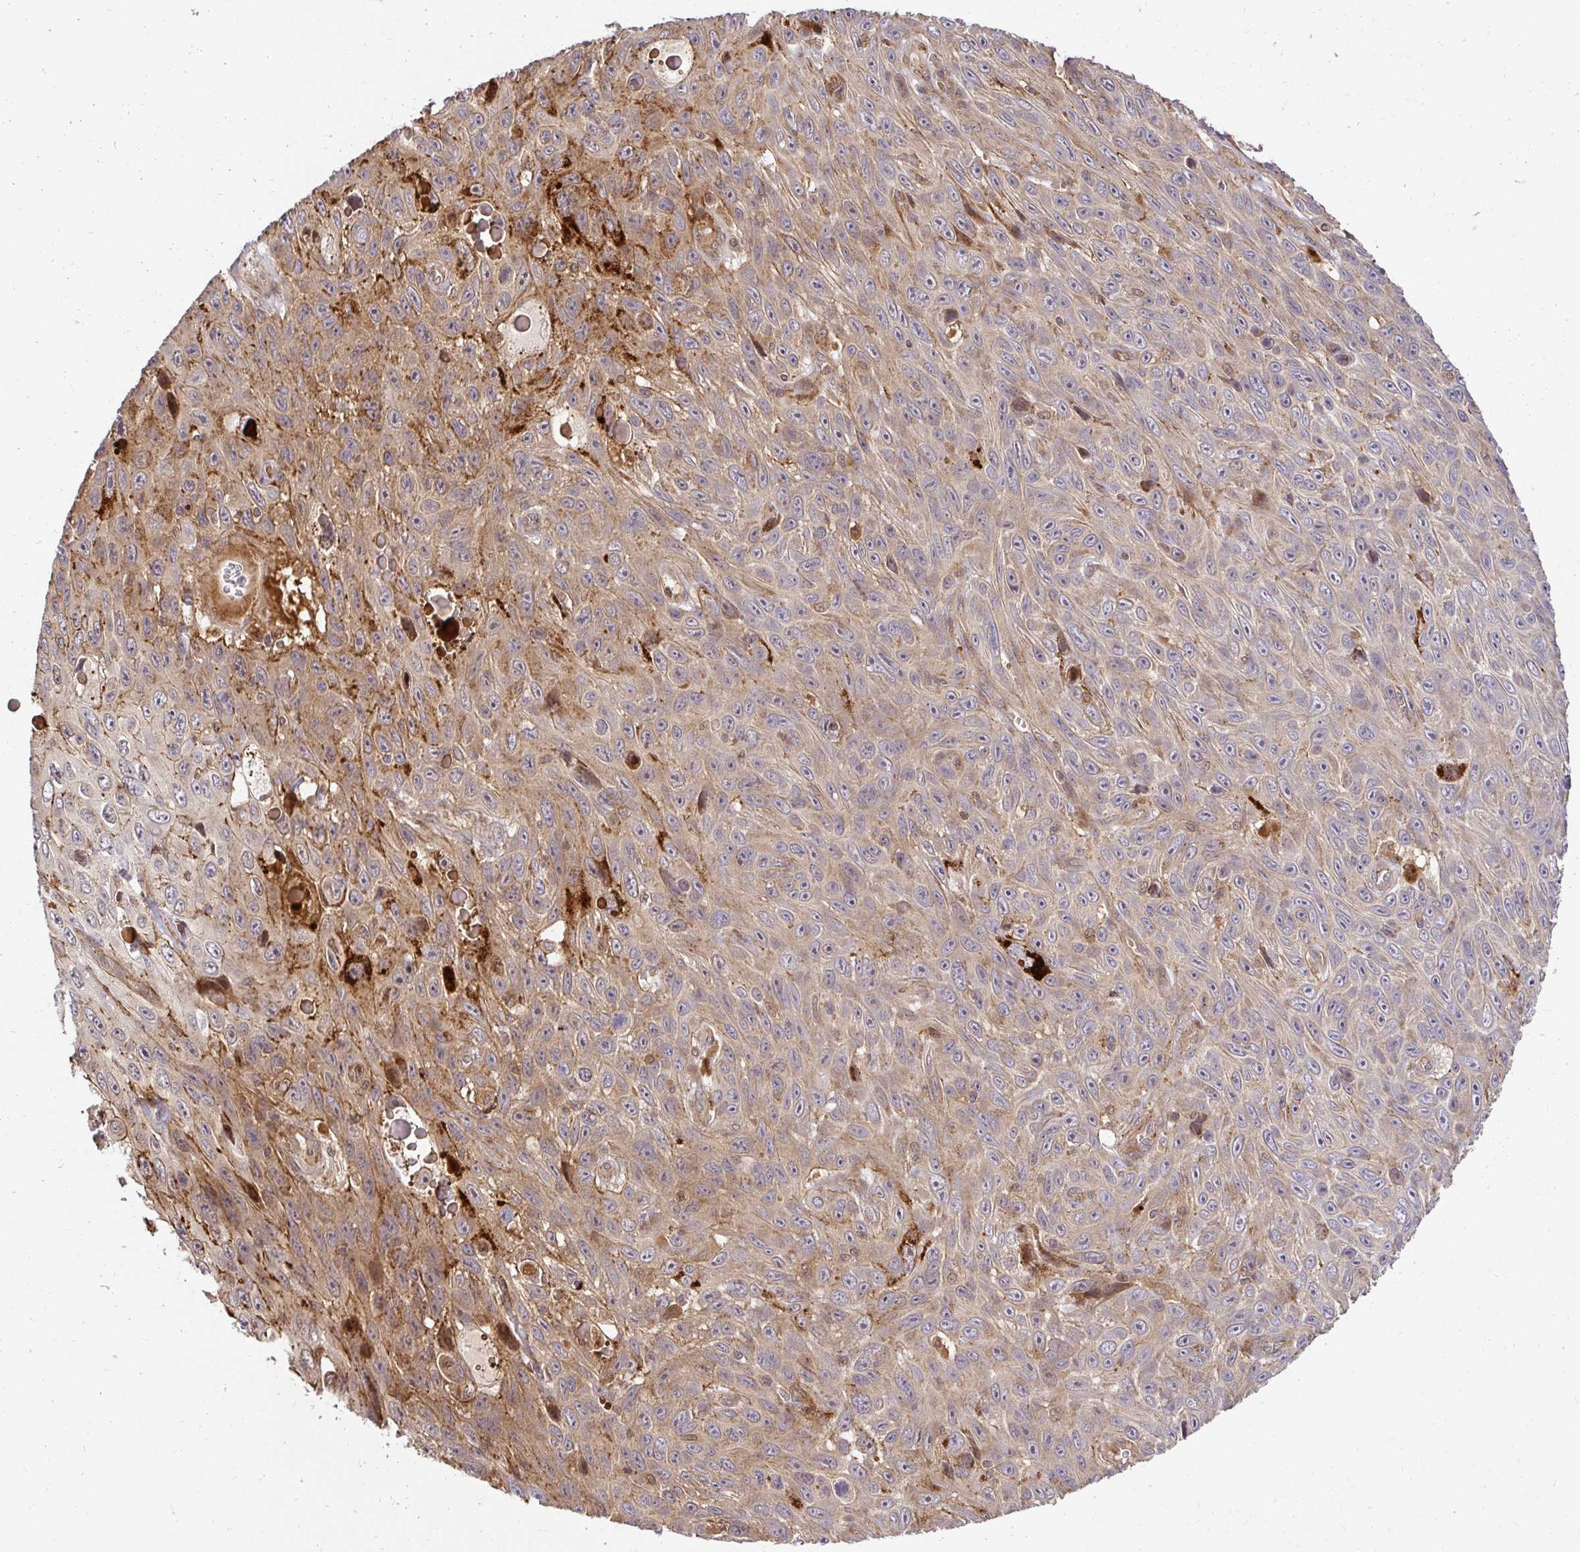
{"staining": {"intensity": "weak", "quantity": "<25%", "location": "cytoplasmic/membranous"}, "tissue": "skin cancer", "cell_type": "Tumor cells", "image_type": "cancer", "snomed": [{"axis": "morphology", "description": "Squamous cell carcinoma, NOS"}, {"axis": "topography", "description": "Skin"}], "caption": "This histopathology image is of squamous cell carcinoma (skin) stained with immunohistochemistry (IHC) to label a protein in brown with the nuclei are counter-stained blue. There is no positivity in tumor cells. (Brightfield microscopy of DAB (3,3'-diaminobenzidine) IHC at high magnification).", "gene": "PSMA4", "patient": {"sex": "male", "age": 82}}